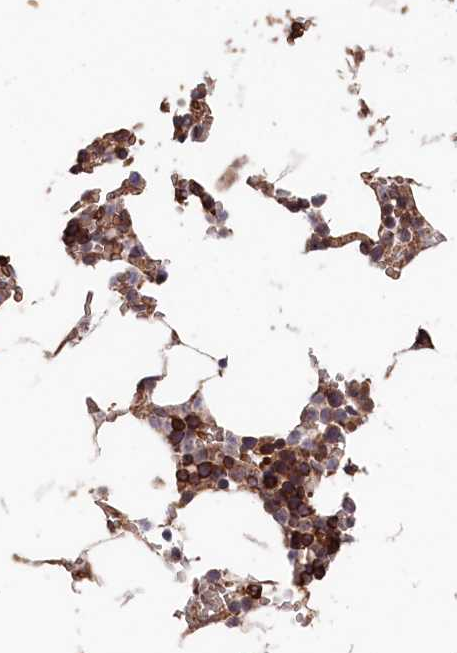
{"staining": {"intensity": "strong", "quantity": ">75%", "location": "cytoplasmic/membranous"}, "tissue": "bone marrow", "cell_type": "Hematopoietic cells", "image_type": "normal", "snomed": [{"axis": "morphology", "description": "Normal tissue, NOS"}, {"axis": "topography", "description": "Bone marrow"}], "caption": "Immunohistochemical staining of unremarkable bone marrow demonstrates high levels of strong cytoplasmic/membranous staining in approximately >75% of hematopoietic cells.", "gene": "TNKS1BP1", "patient": {"sex": "male", "age": 70}}